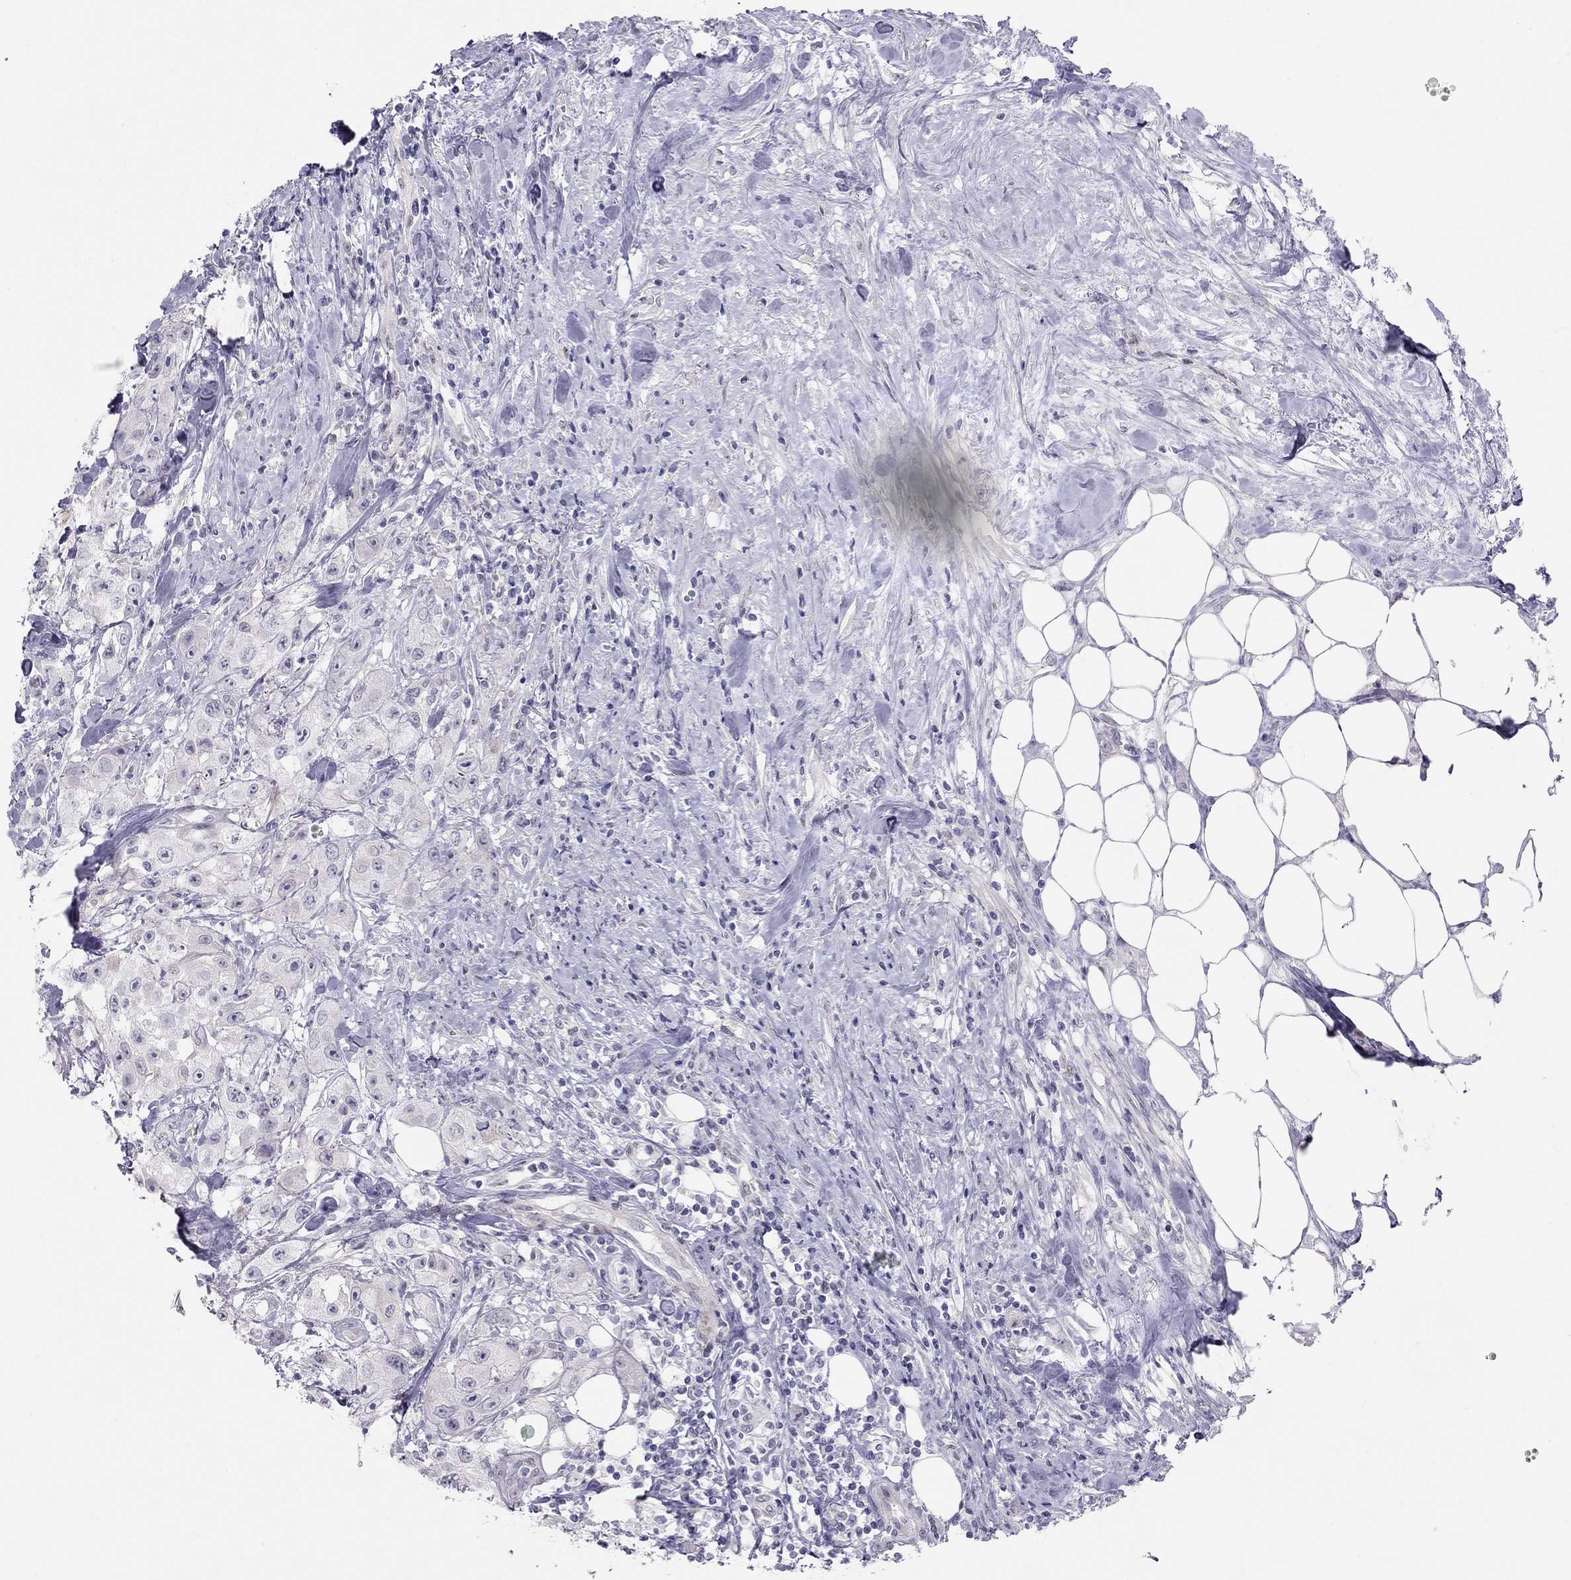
{"staining": {"intensity": "negative", "quantity": "none", "location": "none"}, "tissue": "urothelial cancer", "cell_type": "Tumor cells", "image_type": "cancer", "snomed": [{"axis": "morphology", "description": "Urothelial carcinoma, High grade"}, {"axis": "topography", "description": "Urinary bladder"}], "caption": "Human urothelial cancer stained for a protein using IHC reveals no staining in tumor cells.", "gene": "KCNV2", "patient": {"sex": "male", "age": 79}}